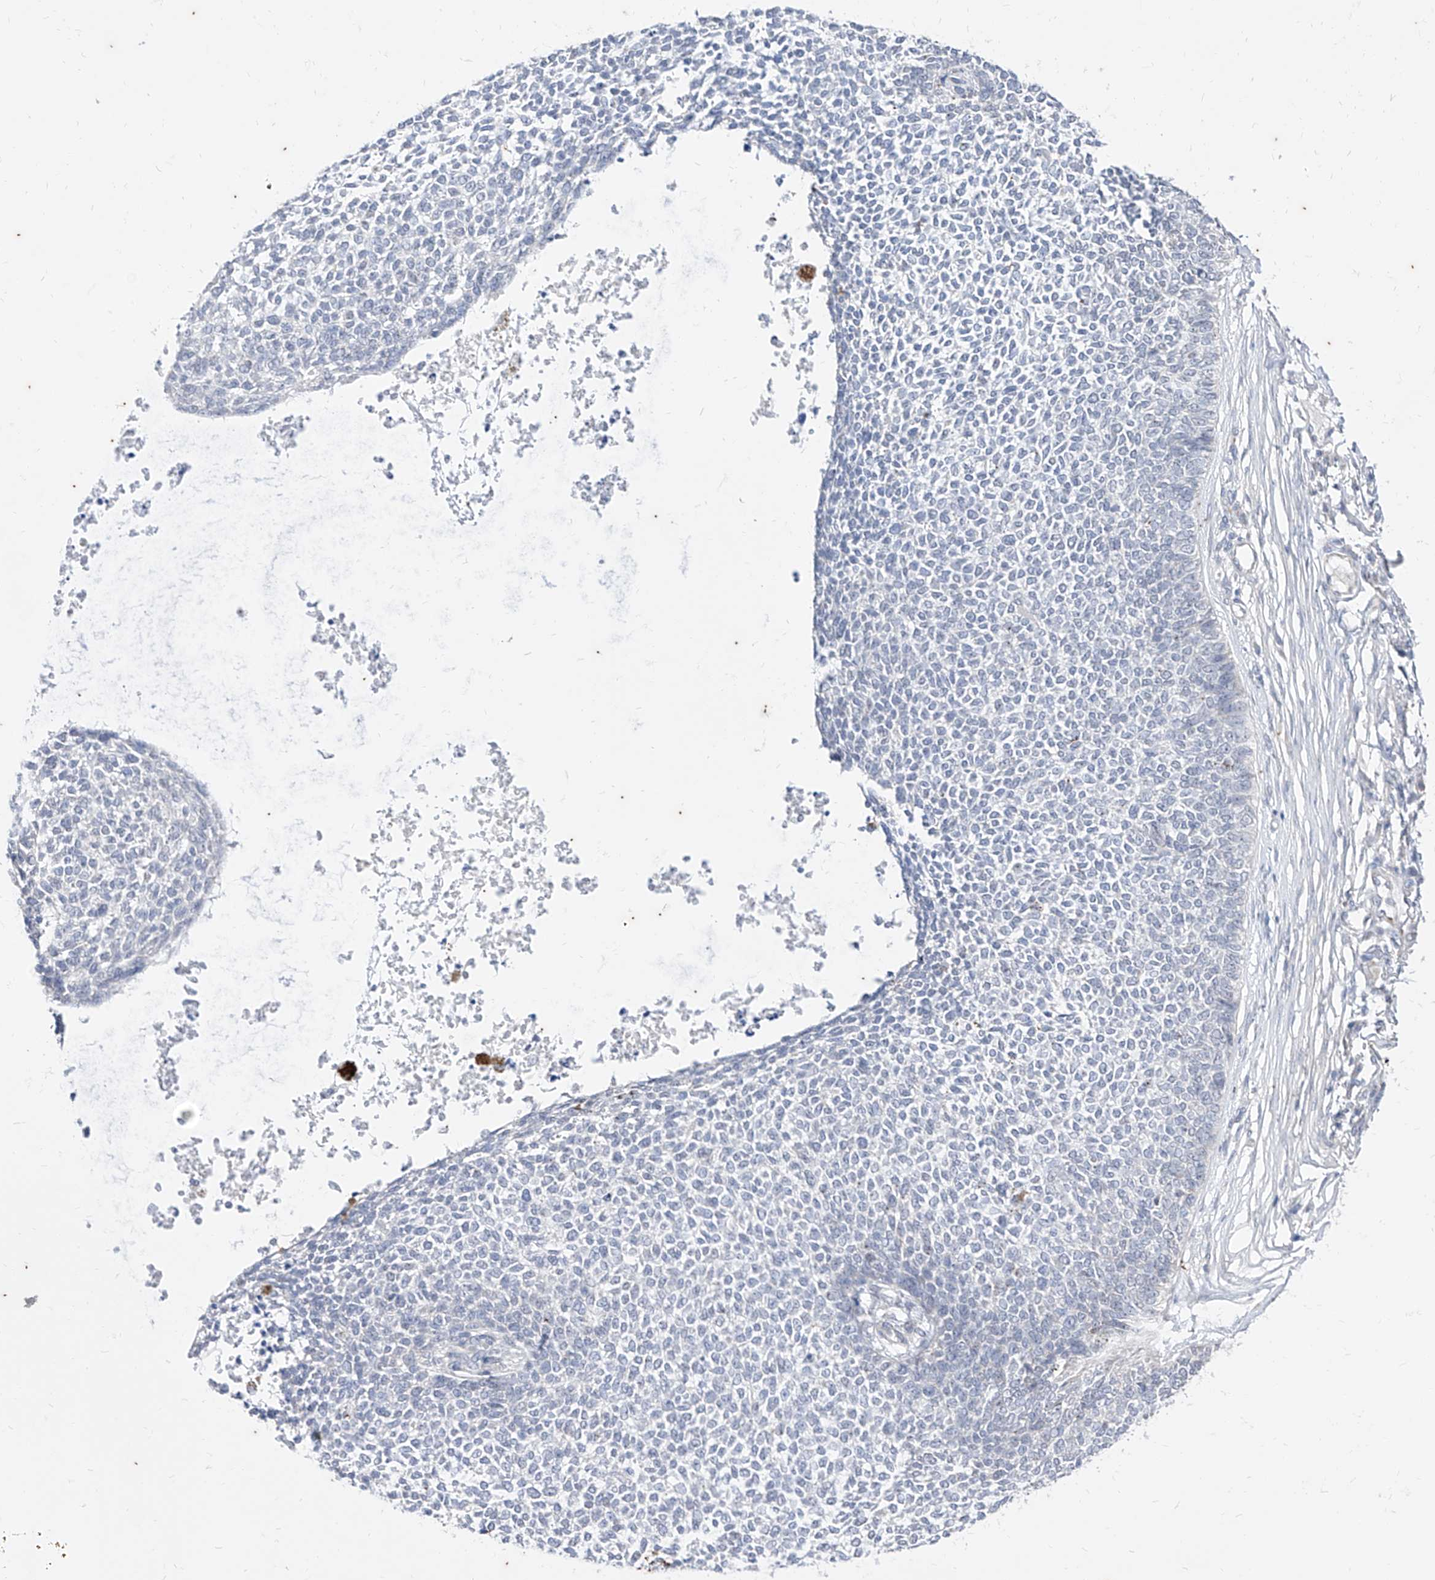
{"staining": {"intensity": "negative", "quantity": "none", "location": "none"}, "tissue": "skin cancer", "cell_type": "Tumor cells", "image_type": "cancer", "snomed": [{"axis": "morphology", "description": "Basal cell carcinoma"}, {"axis": "topography", "description": "Skin"}], "caption": "High power microscopy image of an immunohistochemistry (IHC) histopathology image of skin cancer (basal cell carcinoma), revealing no significant expression in tumor cells.", "gene": "PHF20L1", "patient": {"sex": "female", "age": 84}}